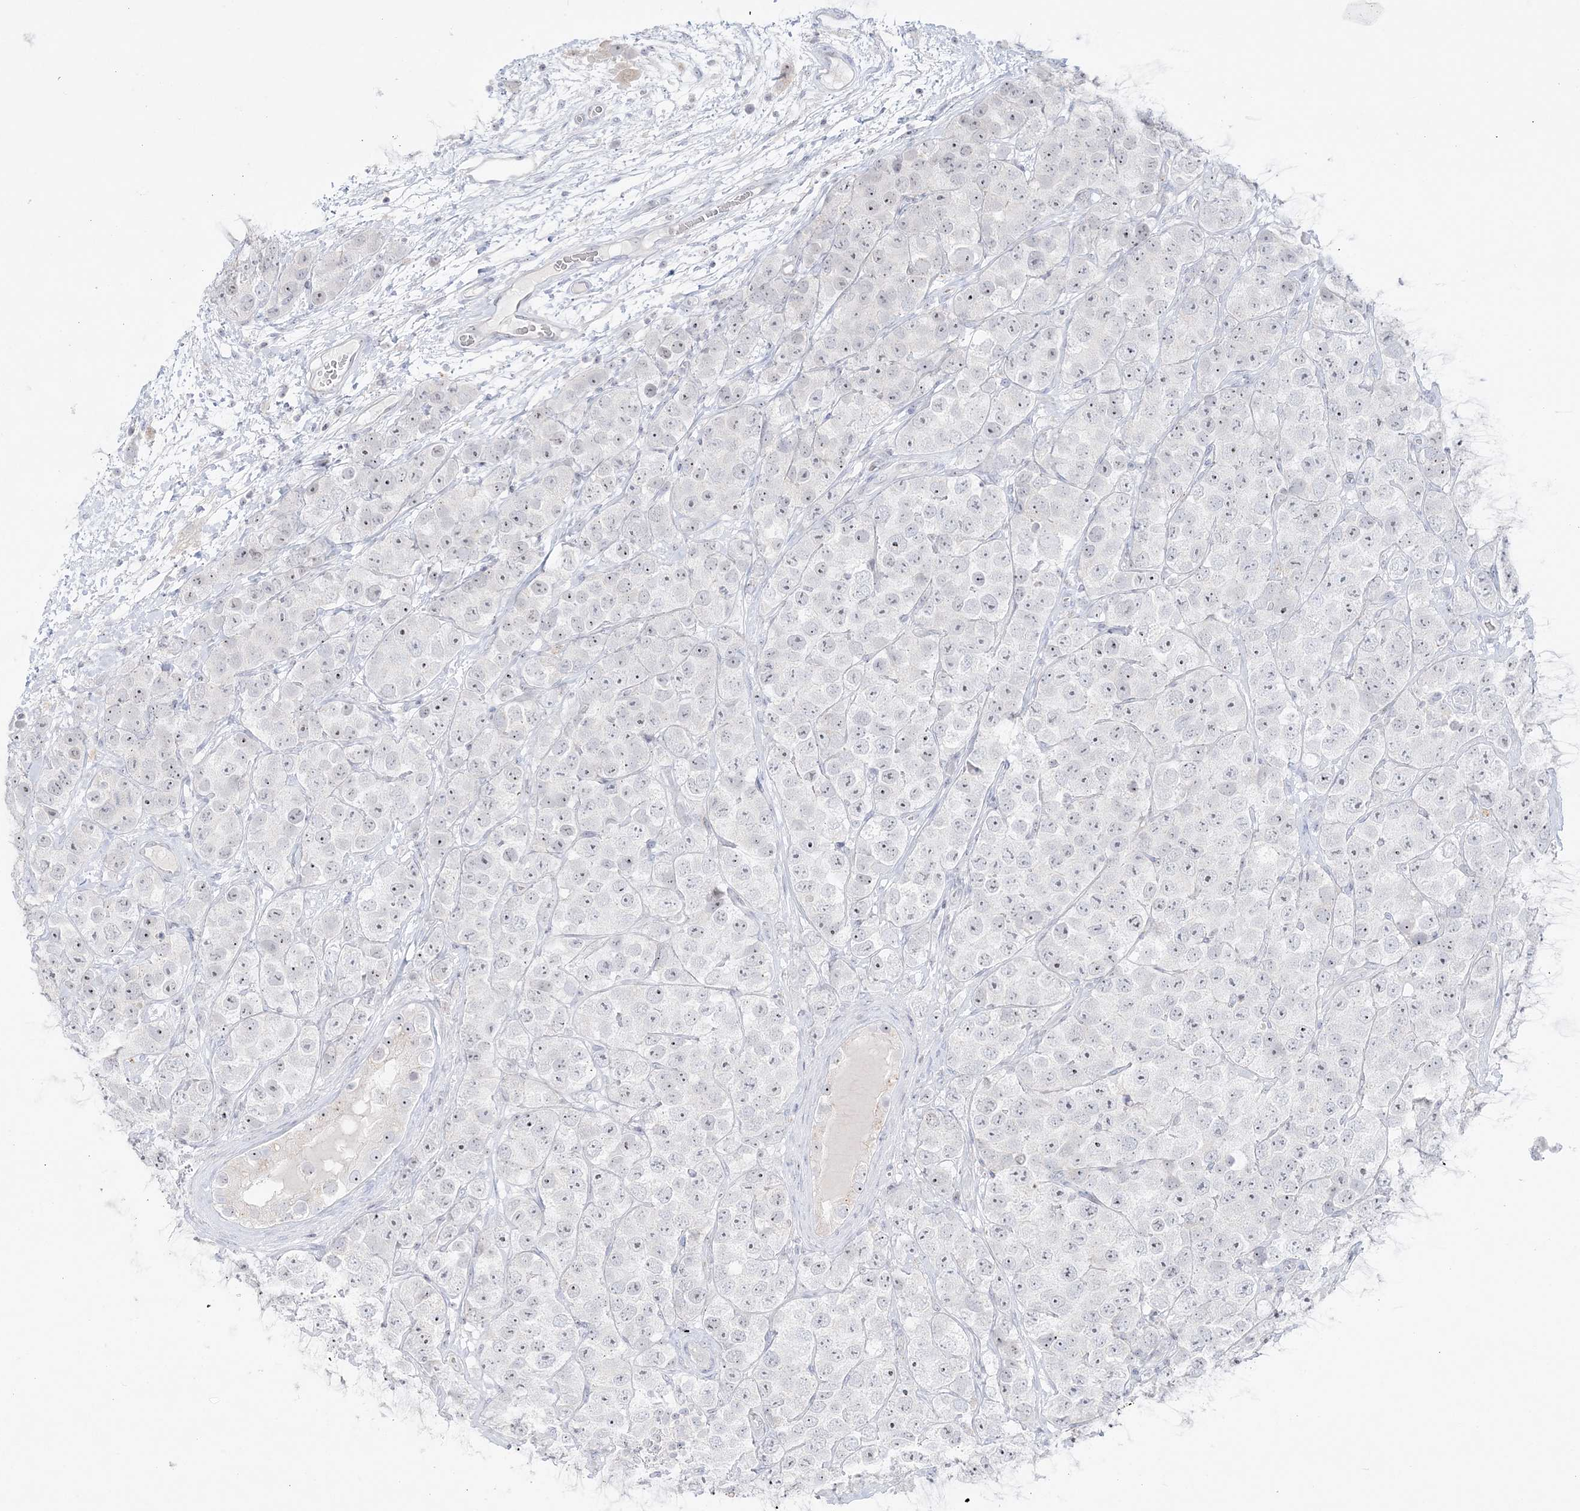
{"staining": {"intensity": "negative", "quantity": "none", "location": "none"}, "tissue": "testis cancer", "cell_type": "Tumor cells", "image_type": "cancer", "snomed": [{"axis": "morphology", "description": "Seminoma, NOS"}, {"axis": "topography", "description": "Testis"}], "caption": "The immunohistochemistry (IHC) image has no significant expression in tumor cells of testis seminoma tissue.", "gene": "SH3BP4", "patient": {"sex": "male", "age": 28}}